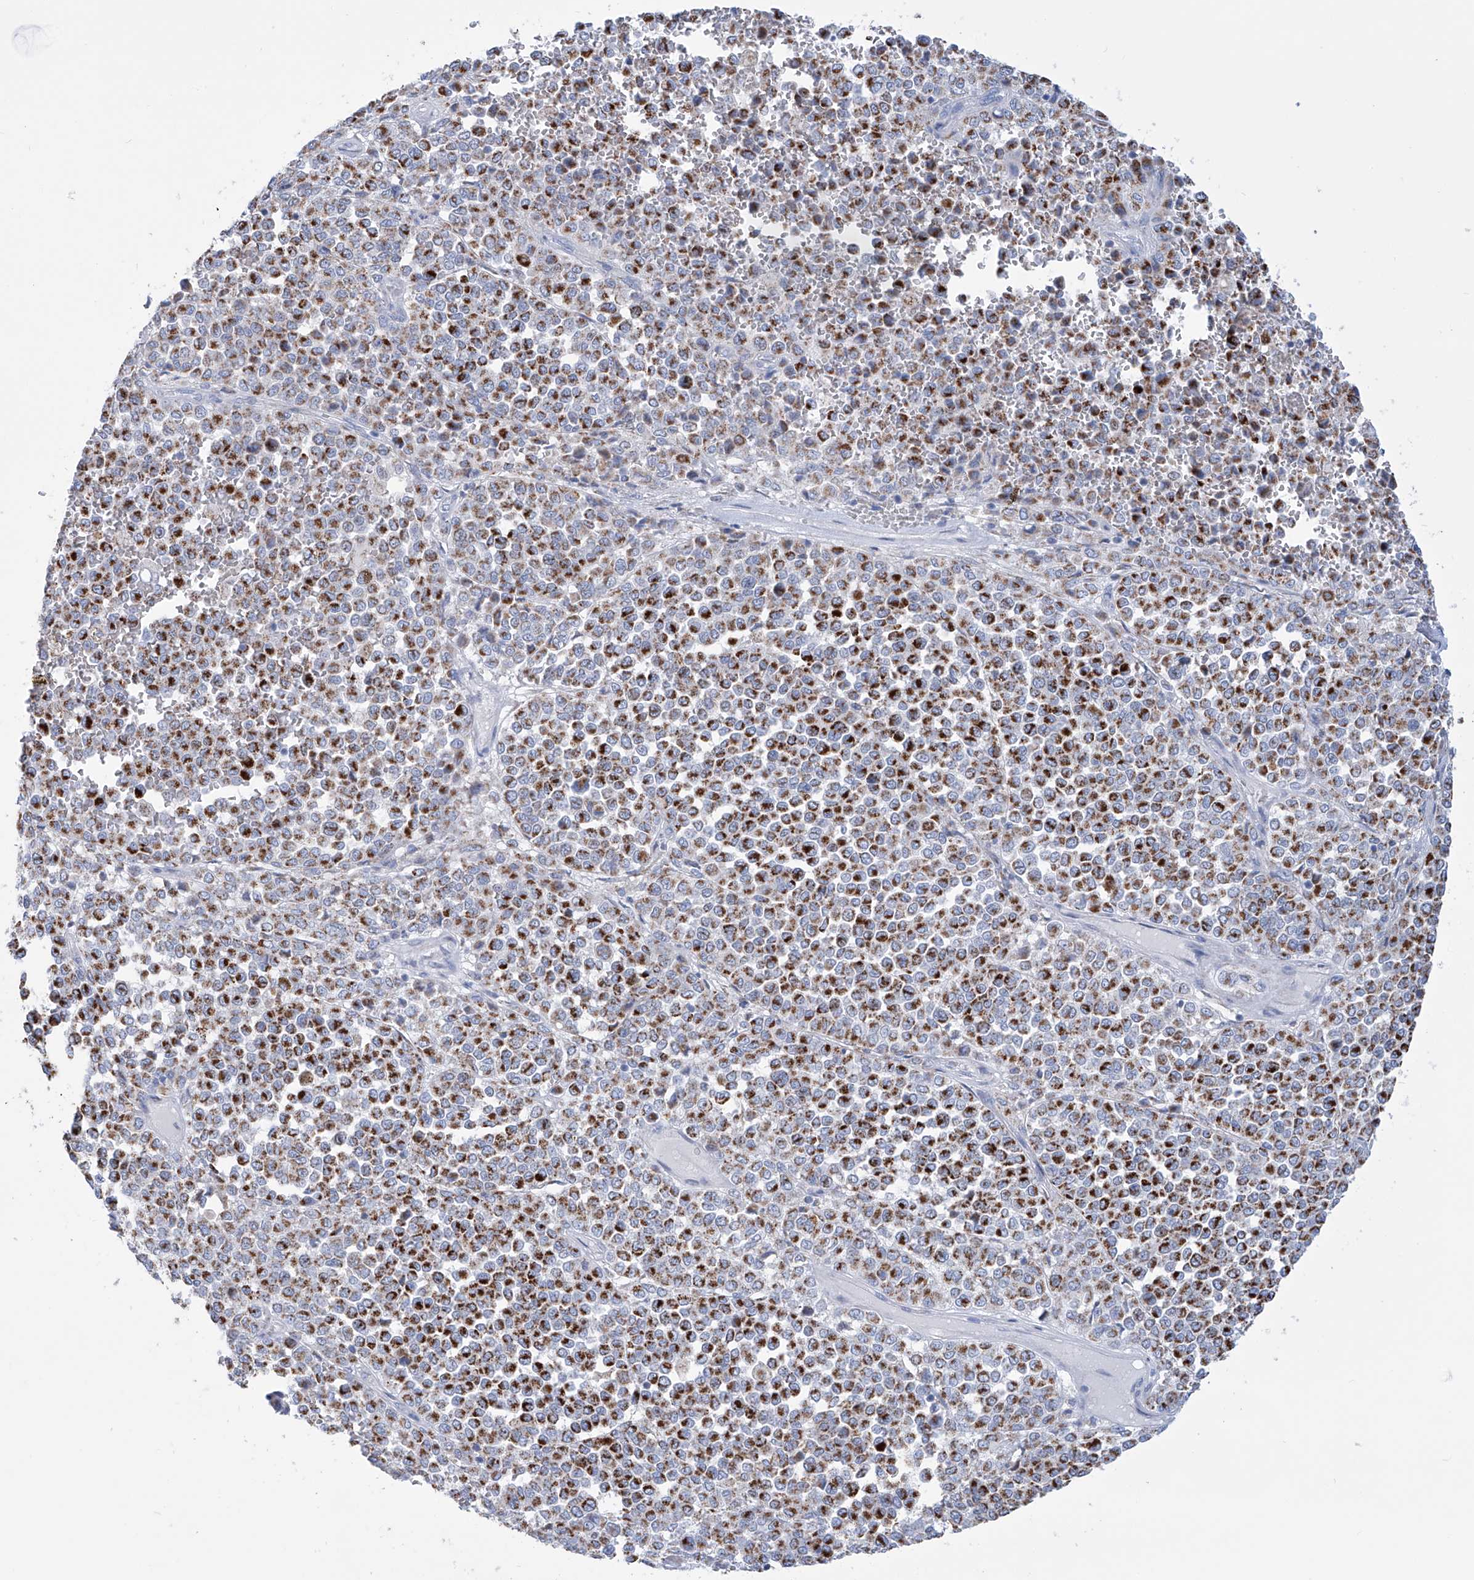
{"staining": {"intensity": "strong", "quantity": ">75%", "location": "cytoplasmic/membranous"}, "tissue": "melanoma", "cell_type": "Tumor cells", "image_type": "cancer", "snomed": [{"axis": "morphology", "description": "Malignant melanoma, Metastatic site"}, {"axis": "topography", "description": "Pancreas"}], "caption": "The histopathology image exhibits a brown stain indicating the presence of a protein in the cytoplasmic/membranous of tumor cells in malignant melanoma (metastatic site). (DAB IHC with brightfield microscopy, high magnification).", "gene": "ALDH6A1", "patient": {"sex": "female", "age": 30}}